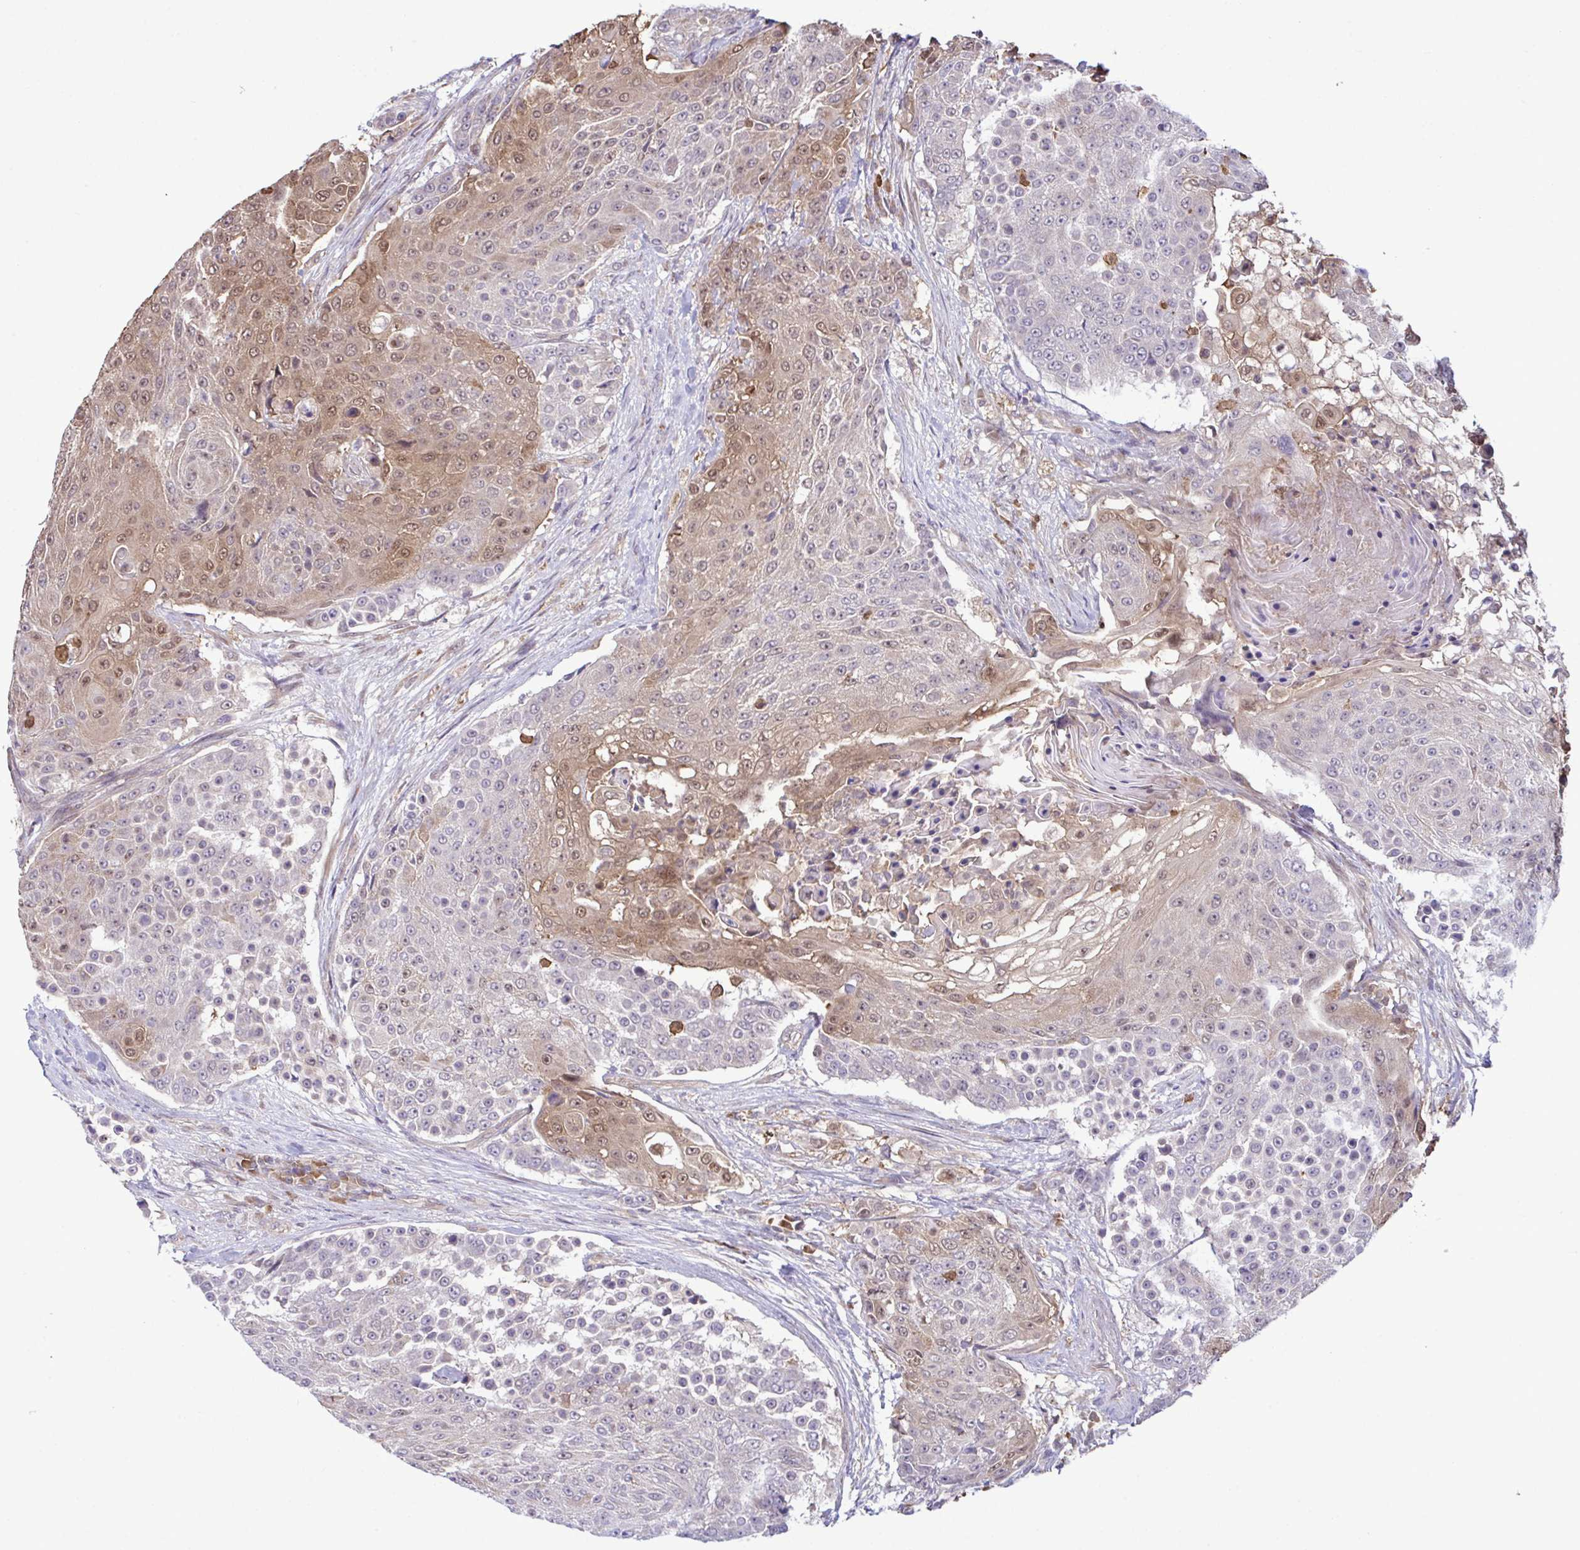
{"staining": {"intensity": "moderate", "quantity": "<25%", "location": "cytoplasmic/membranous,nuclear"}, "tissue": "urothelial cancer", "cell_type": "Tumor cells", "image_type": "cancer", "snomed": [{"axis": "morphology", "description": "Urothelial carcinoma, High grade"}, {"axis": "topography", "description": "Urinary bladder"}], "caption": "Immunohistochemical staining of urothelial cancer reveals low levels of moderate cytoplasmic/membranous and nuclear protein expression in about <25% of tumor cells.", "gene": "CMPK1", "patient": {"sex": "female", "age": 63}}